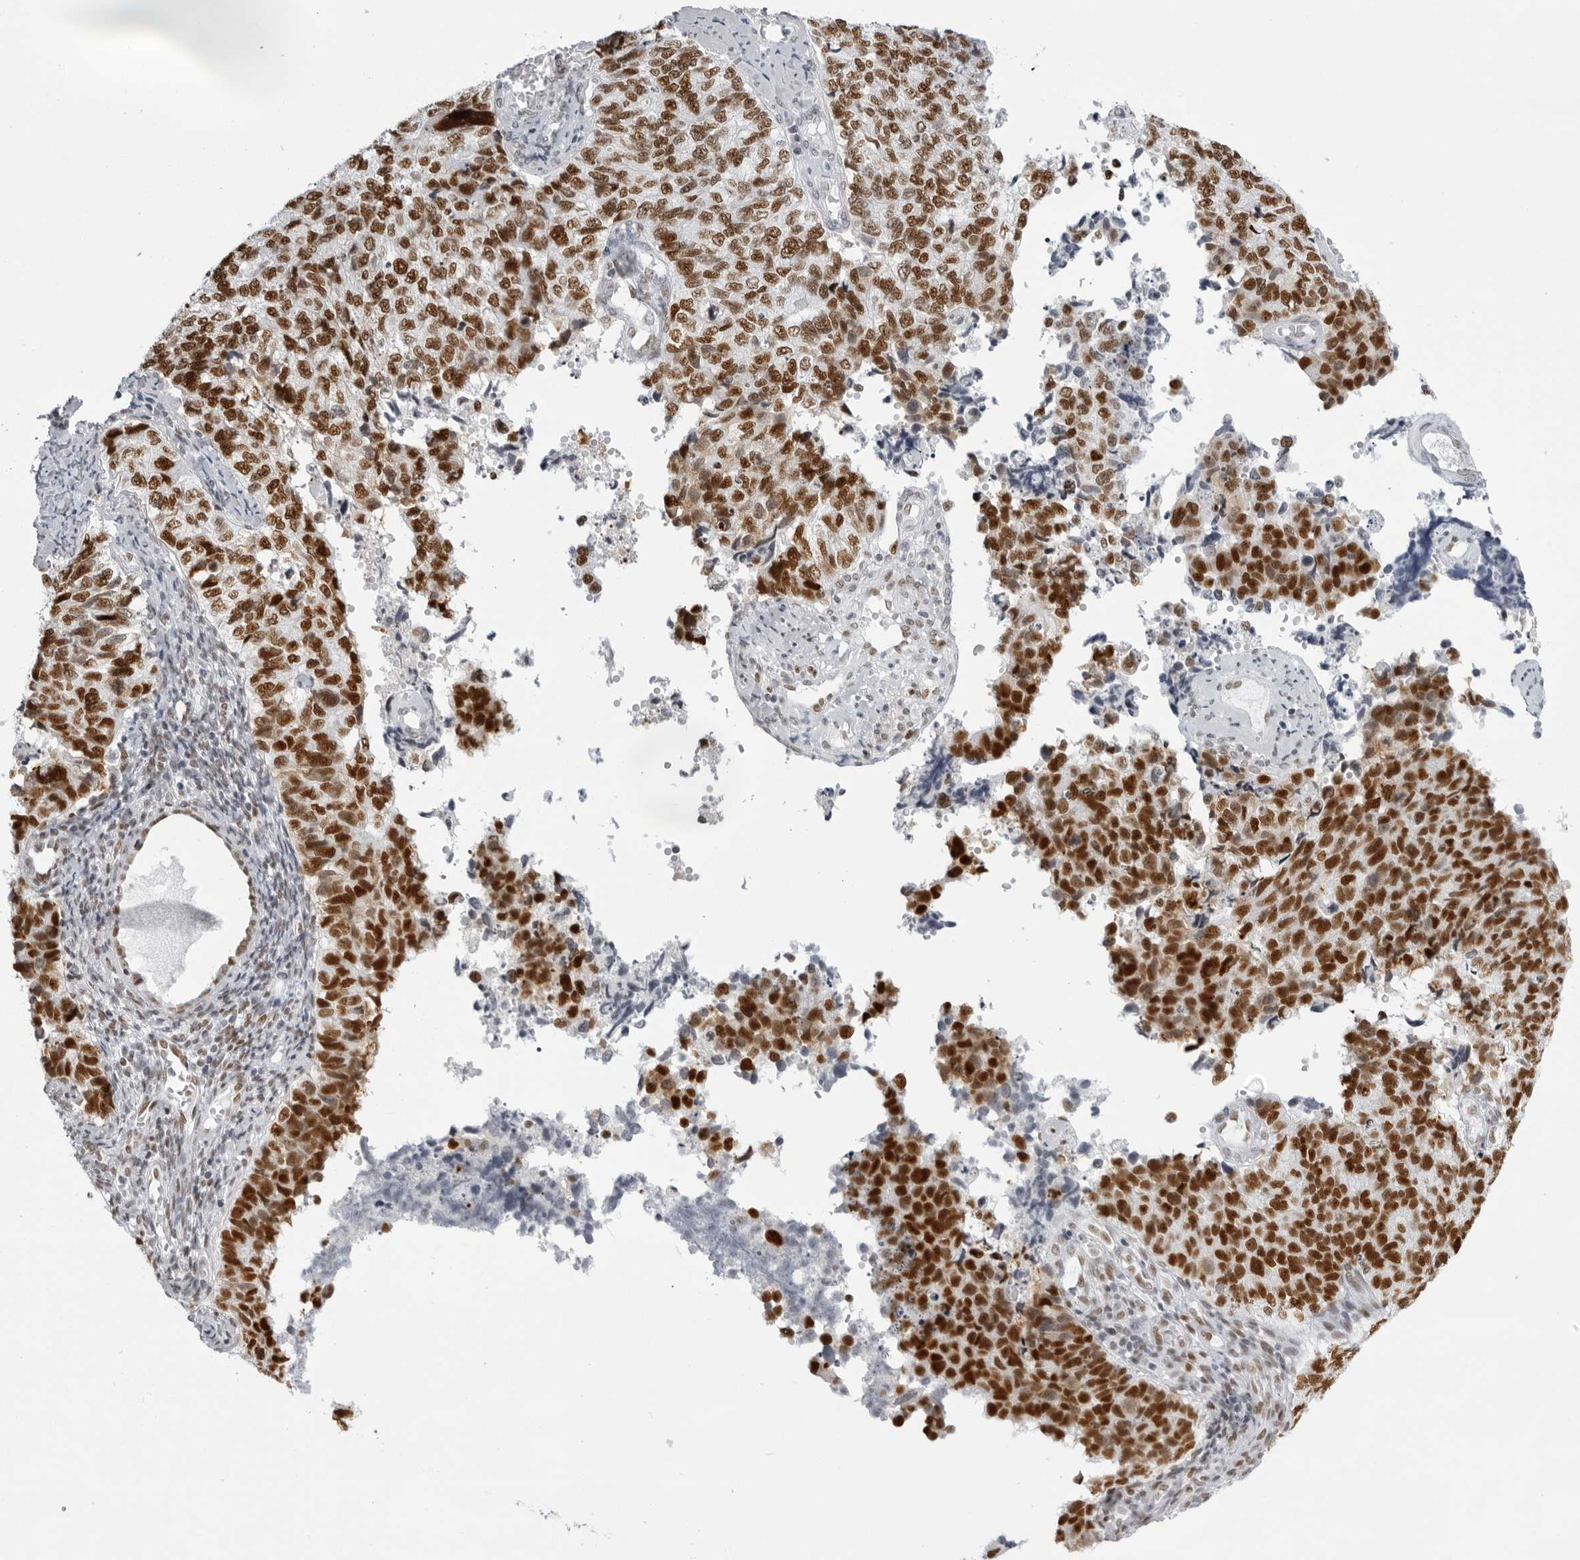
{"staining": {"intensity": "strong", "quantity": ">75%", "location": "nuclear"}, "tissue": "cervical cancer", "cell_type": "Tumor cells", "image_type": "cancer", "snomed": [{"axis": "morphology", "description": "Squamous cell carcinoma, NOS"}, {"axis": "topography", "description": "Cervix"}], "caption": "Immunohistochemistry (IHC) of human cervical cancer reveals high levels of strong nuclear positivity in about >75% of tumor cells.", "gene": "IRF2BP2", "patient": {"sex": "female", "age": 63}}